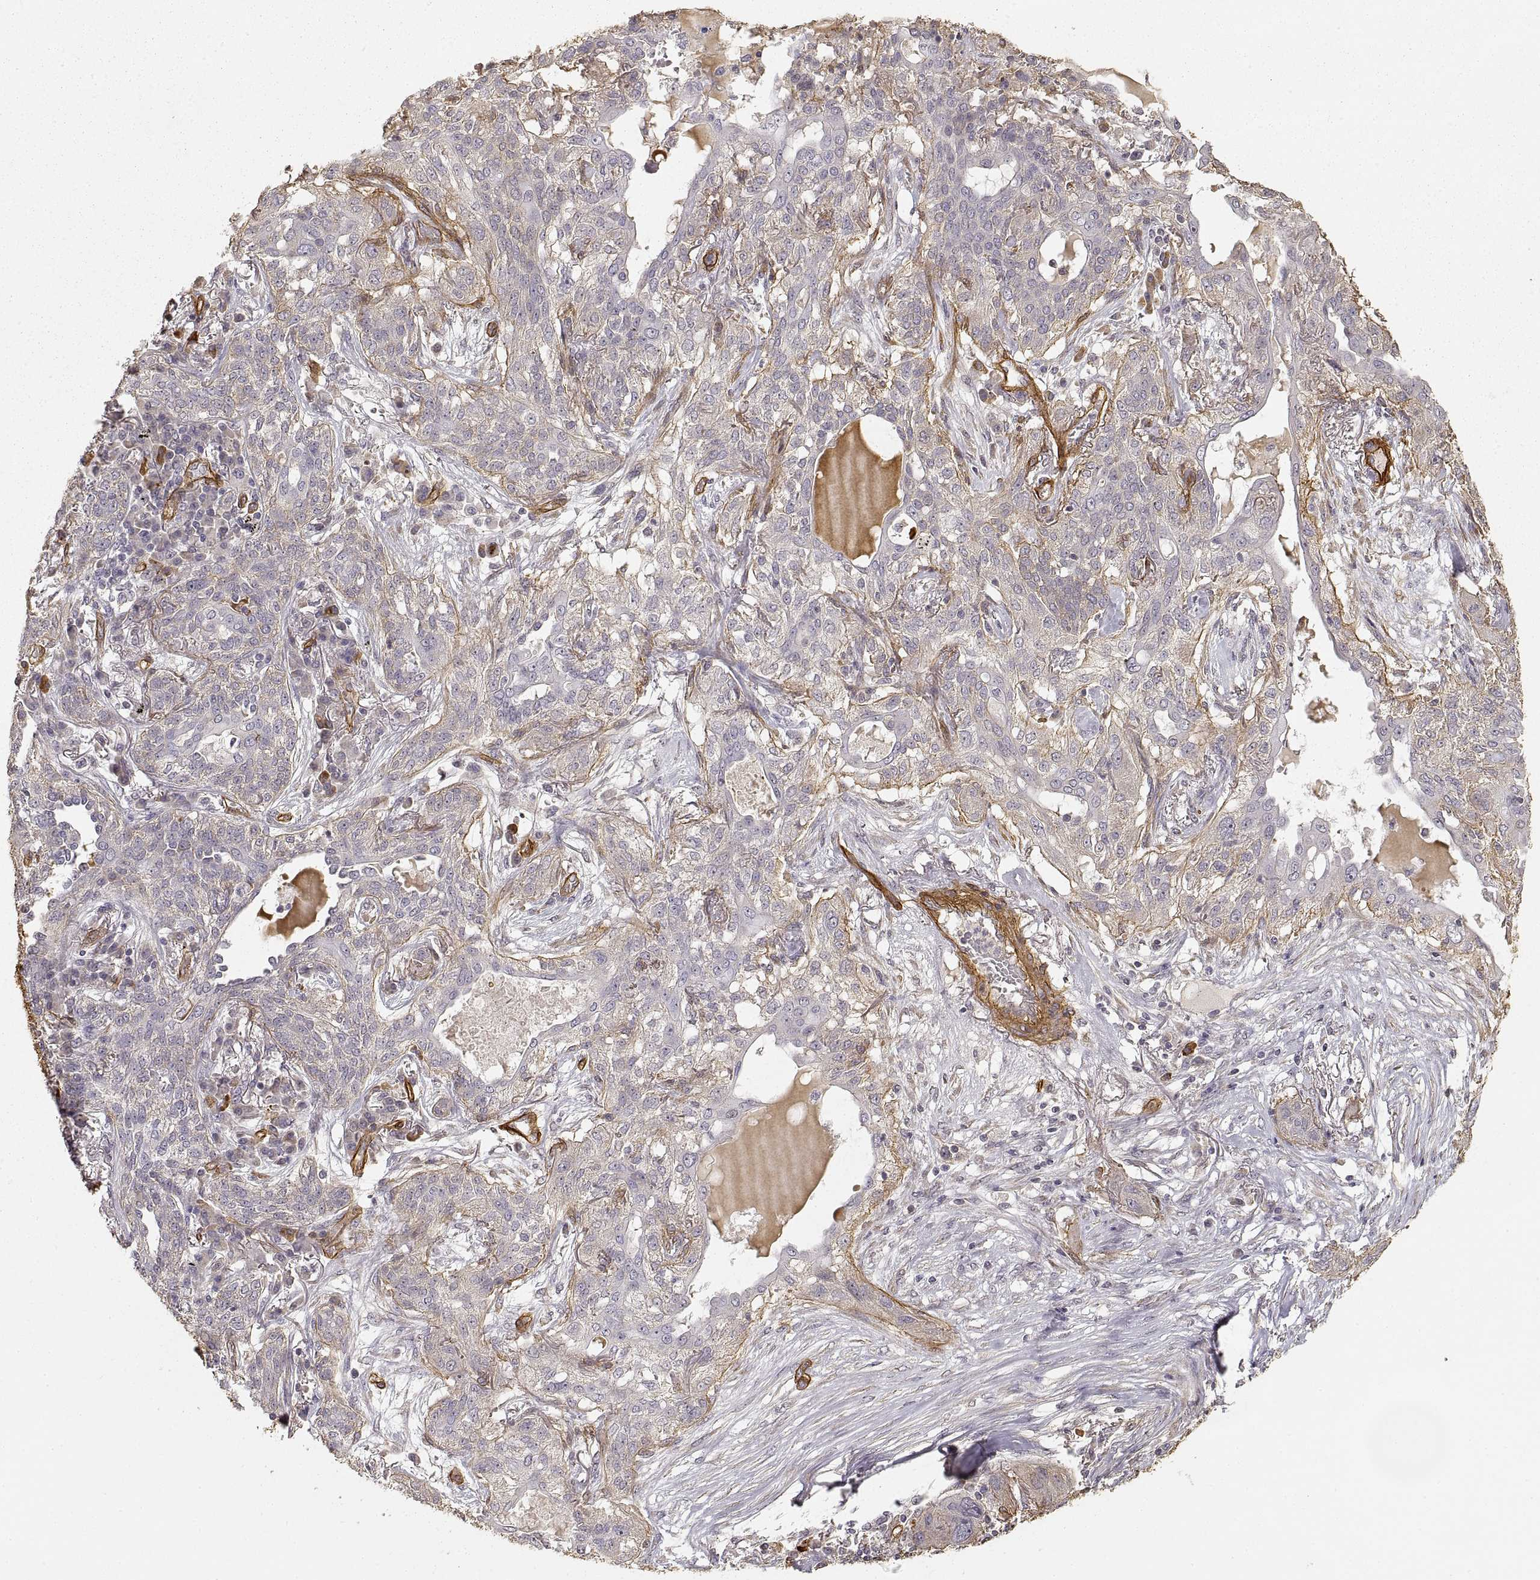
{"staining": {"intensity": "negative", "quantity": "none", "location": "none"}, "tissue": "lung cancer", "cell_type": "Tumor cells", "image_type": "cancer", "snomed": [{"axis": "morphology", "description": "Squamous cell carcinoma, NOS"}, {"axis": "topography", "description": "Lung"}], "caption": "Immunohistochemistry (IHC) of human lung cancer (squamous cell carcinoma) reveals no expression in tumor cells. Nuclei are stained in blue.", "gene": "LAMA4", "patient": {"sex": "female", "age": 70}}